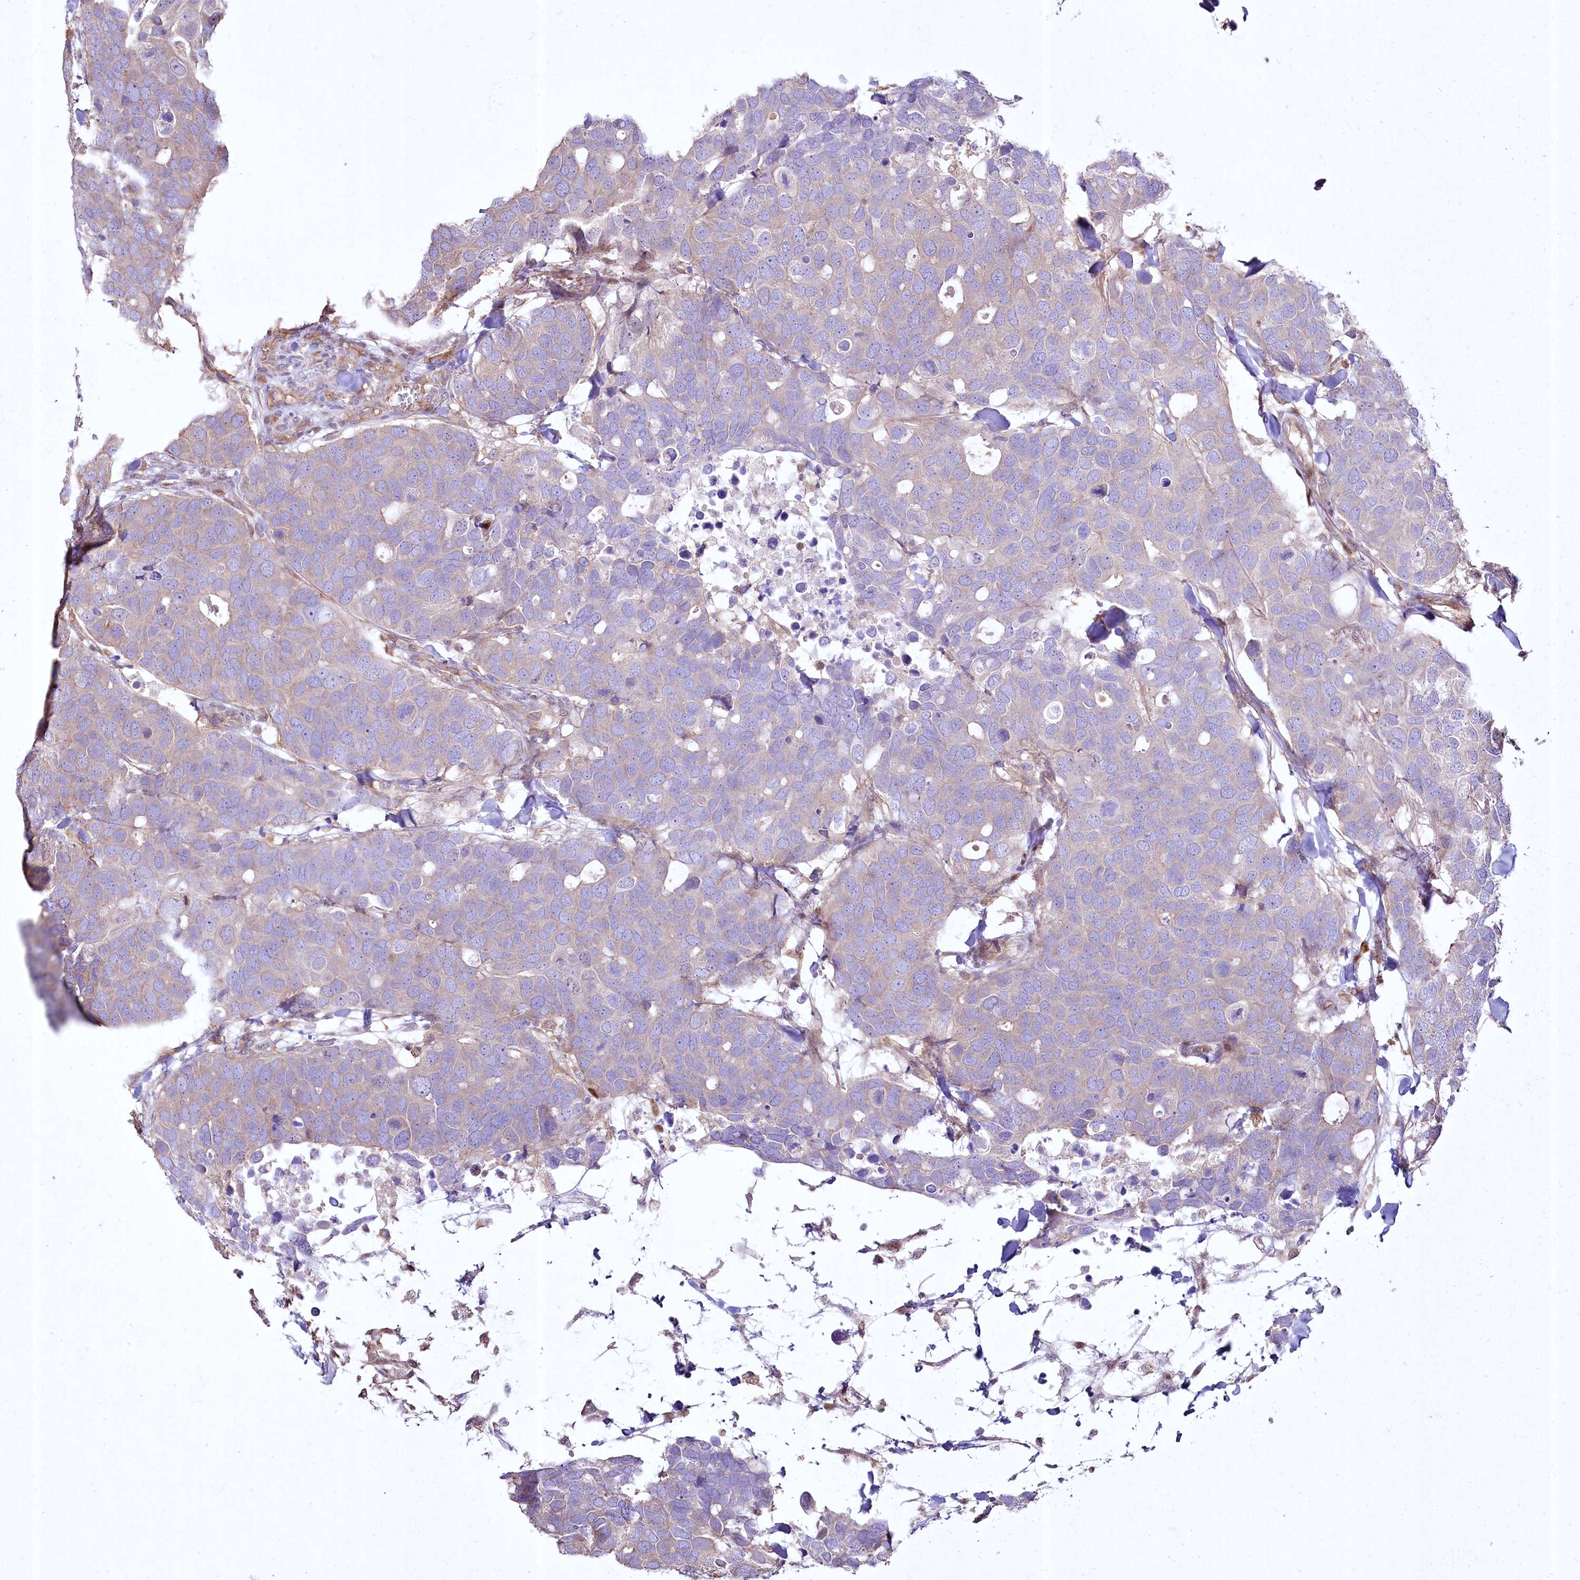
{"staining": {"intensity": "negative", "quantity": "none", "location": "none"}, "tissue": "breast cancer", "cell_type": "Tumor cells", "image_type": "cancer", "snomed": [{"axis": "morphology", "description": "Duct carcinoma"}, {"axis": "topography", "description": "Breast"}], "caption": "DAB (3,3'-diaminobenzidine) immunohistochemical staining of human intraductal carcinoma (breast) reveals no significant staining in tumor cells.", "gene": "SH3TC1", "patient": {"sex": "female", "age": 83}}